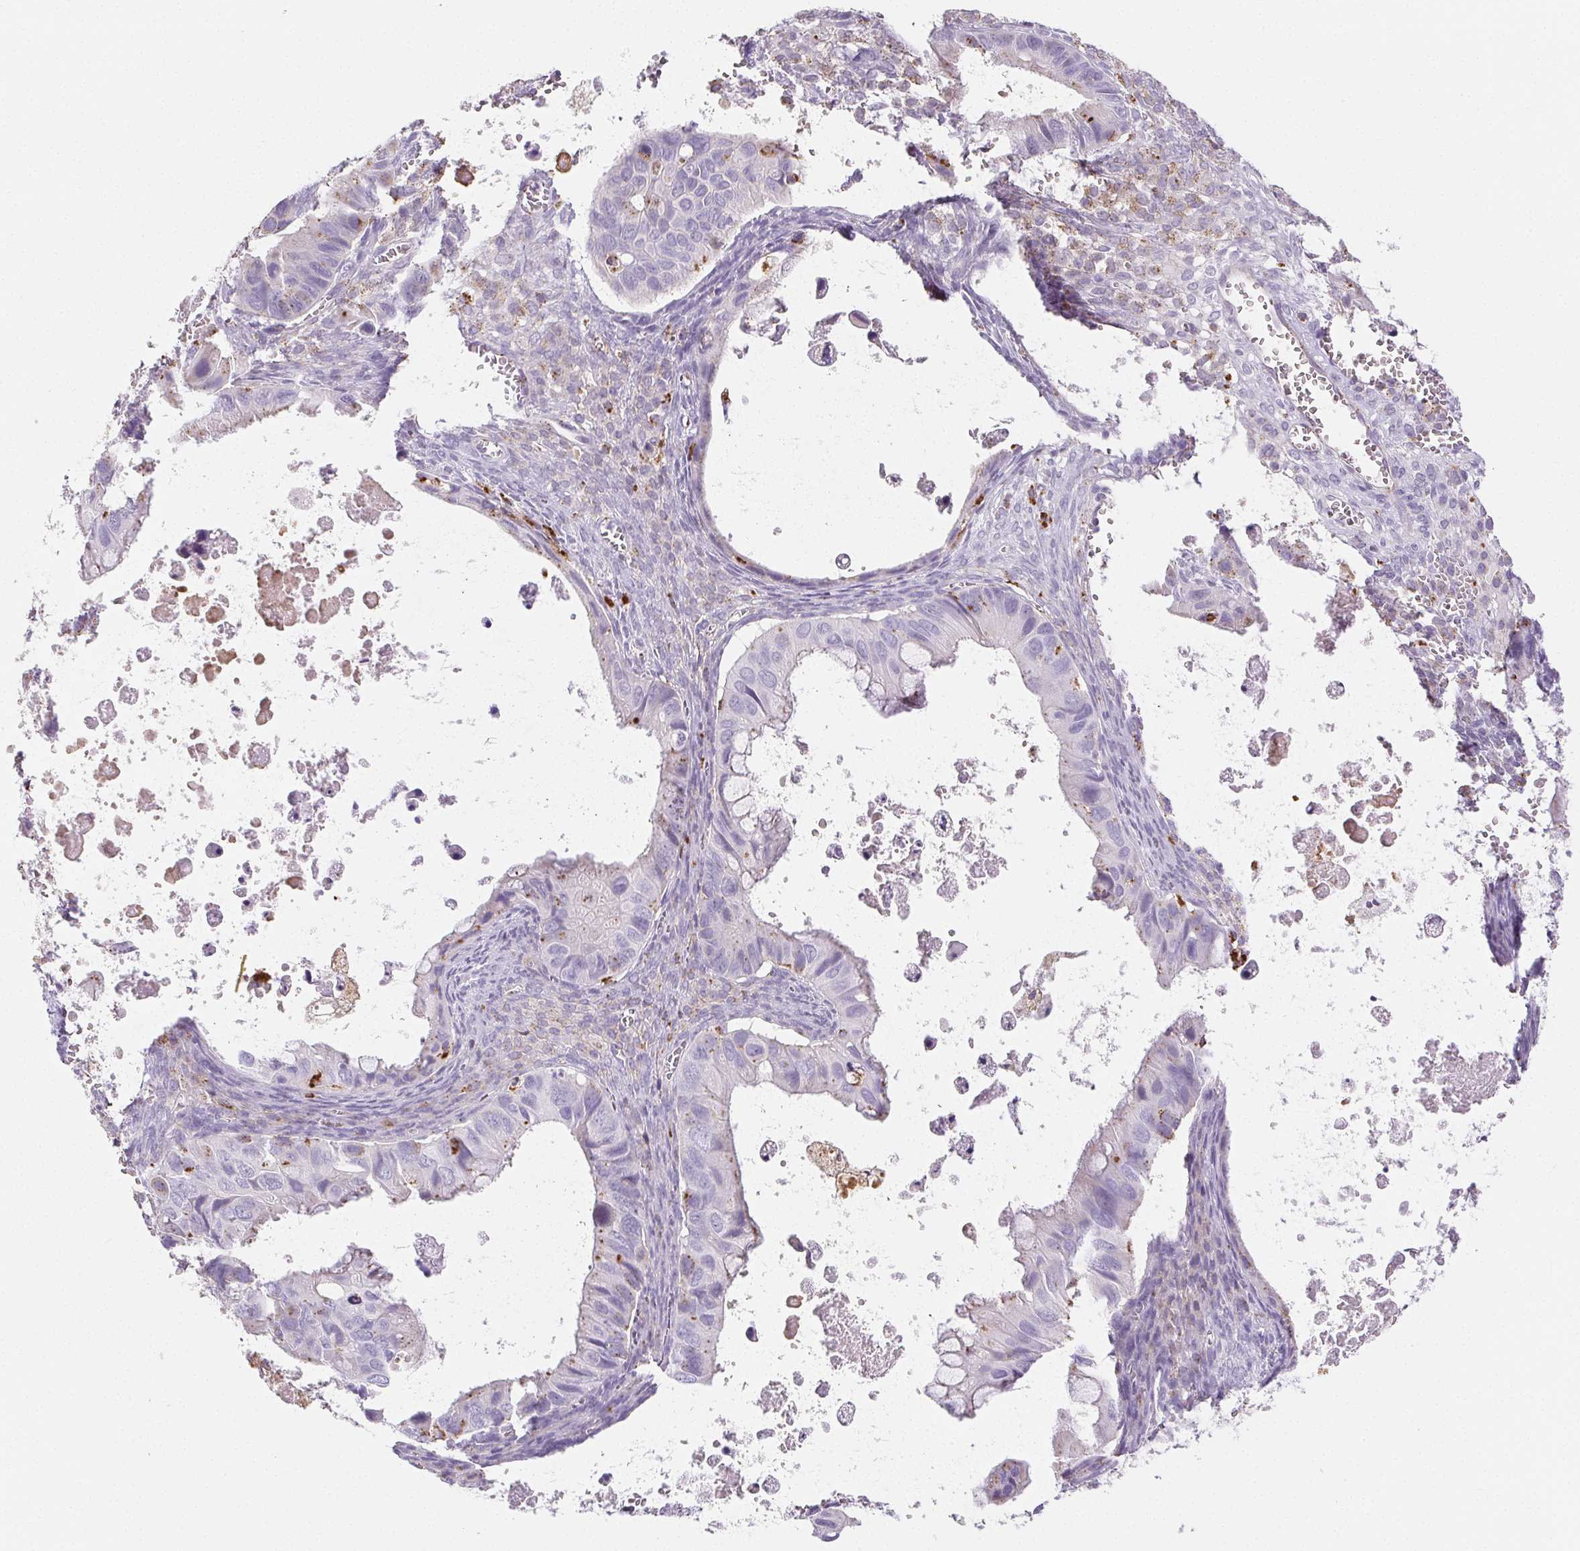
{"staining": {"intensity": "negative", "quantity": "none", "location": "none"}, "tissue": "ovarian cancer", "cell_type": "Tumor cells", "image_type": "cancer", "snomed": [{"axis": "morphology", "description": "Cystadenocarcinoma, mucinous, NOS"}, {"axis": "topography", "description": "Ovary"}], "caption": "Human ovarian mucinous cystadenocarcinoma stained for a protein using immunohistochemistry shows no staining in tumor cells.", "gene": "LIPA", "patient": {"sex": "female", "age": 64}}